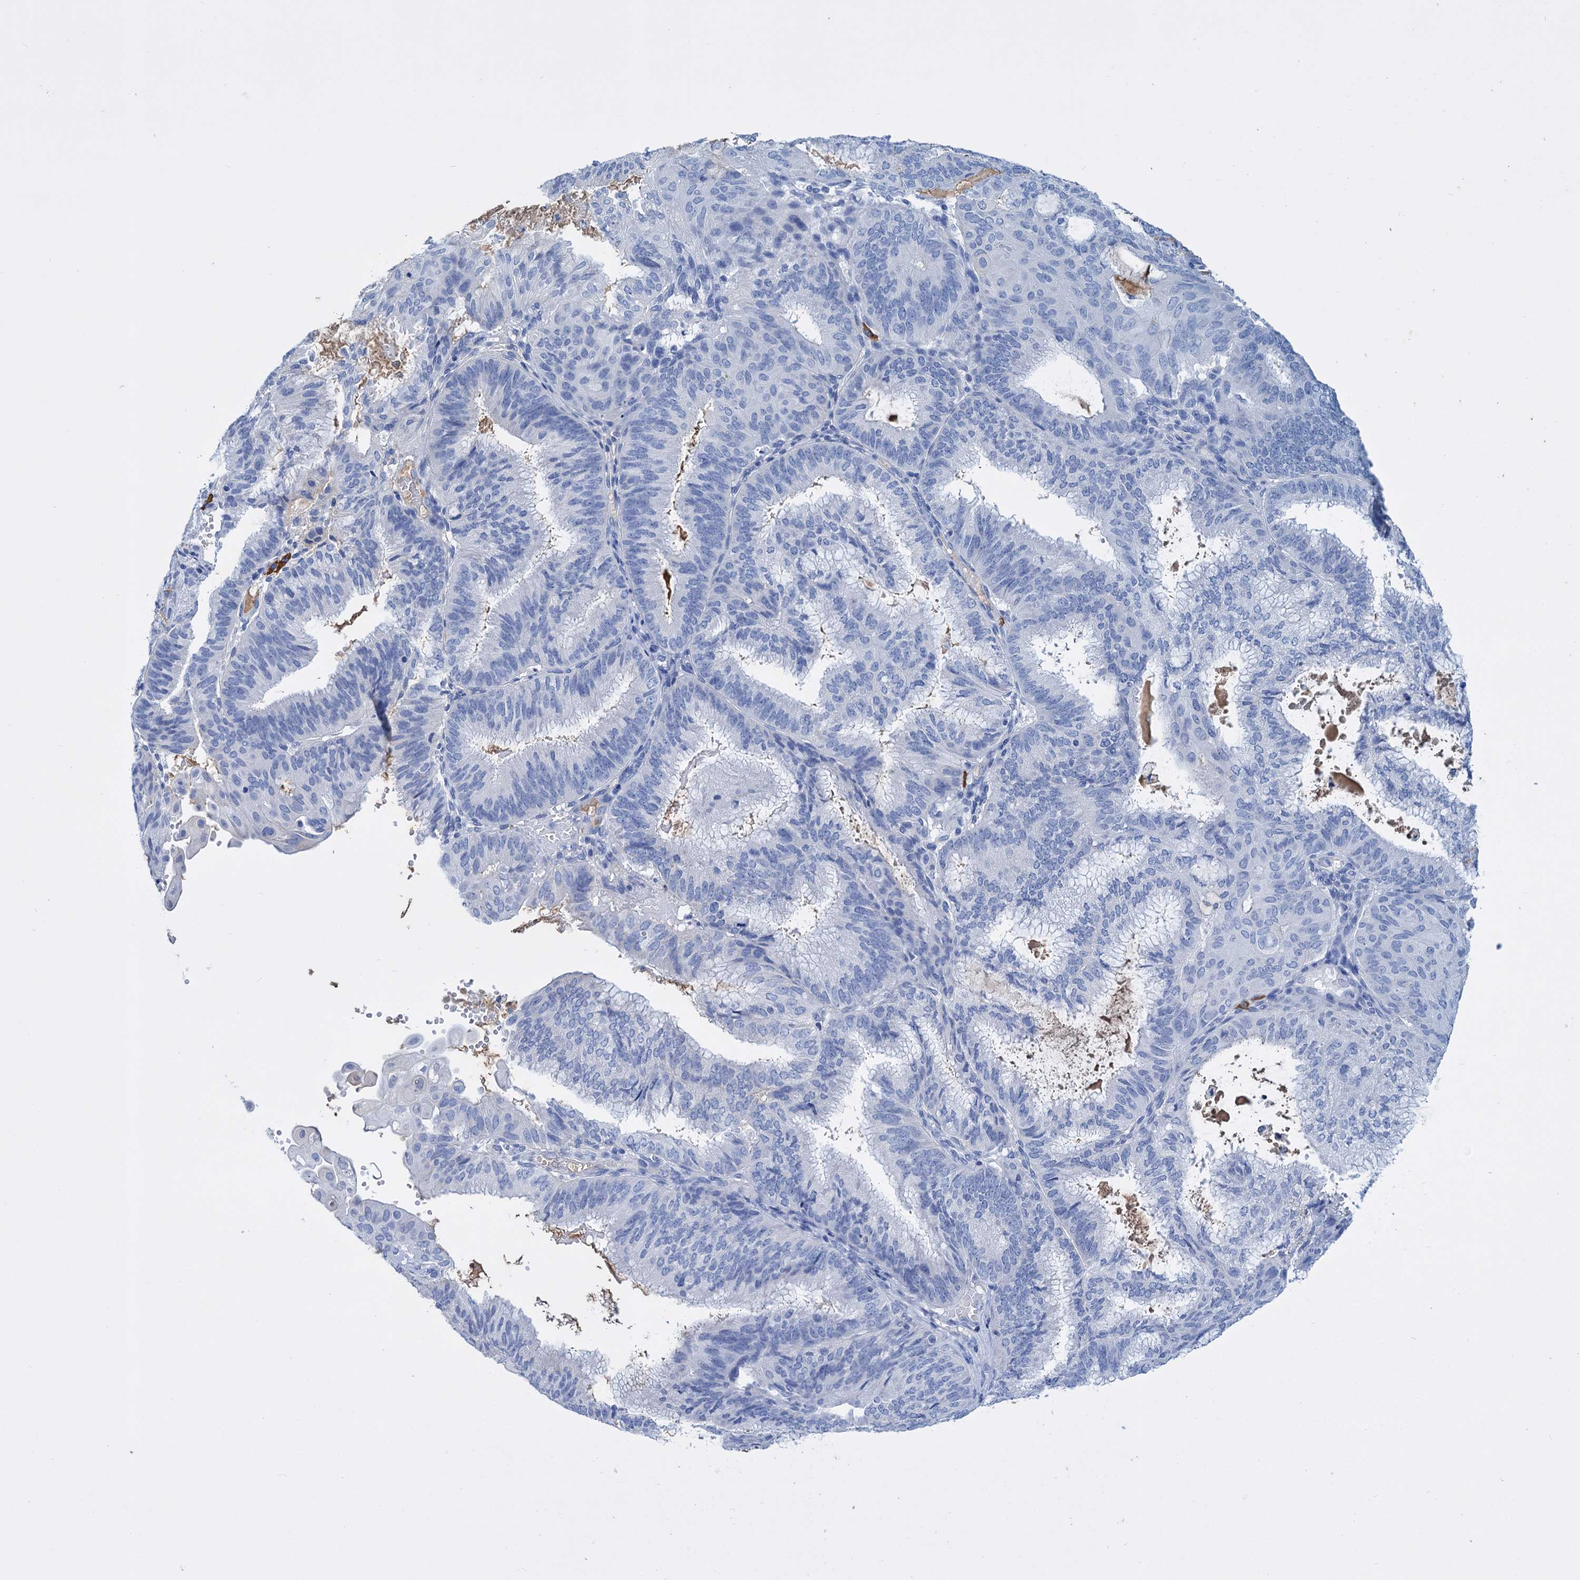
{"staining": {"intensity": "negative", "quantity": "none", "location": "none"}, "tissue": "endometrial cancer", "cell_type": "Tumor cells", "image_type": "cancer", "snomed": [{"axis": "morphology", "description": "Adenocarcinoma, NOS"}, {"axis": "topography", "description": "Endometrium"}], "caption": "Immunohistochemistry (IHC) photomicrograph of human endometrial cancer (adenocarcinoma) stained for a protein (brown), which reveals no positivity in tumor cells.", "gene": "FBXW12", "patient": {"sex": "female", "age": 49}}